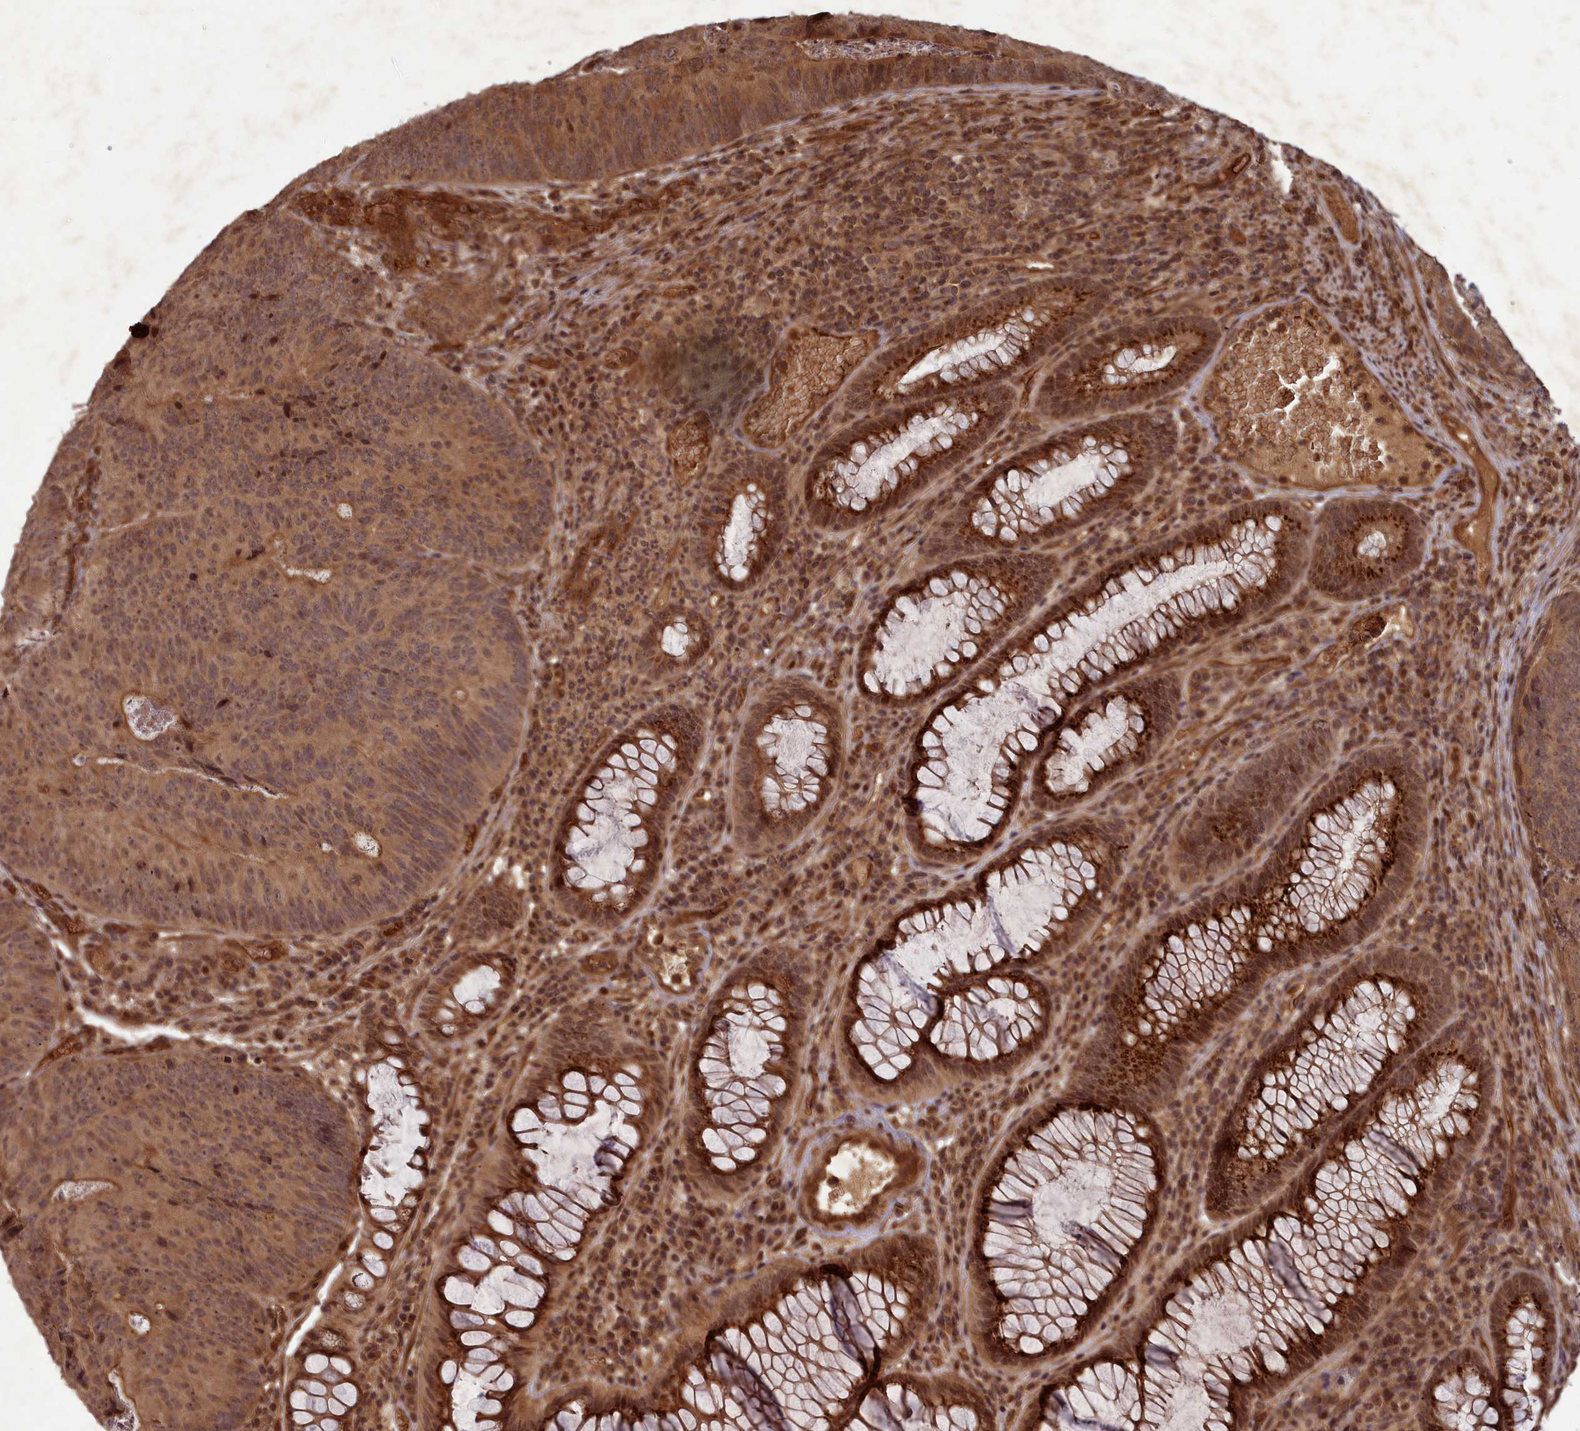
{"staining": {"intensity": "moderate", "quantity": ">75%", "location": "cytoplasmic/membranous"}, "tissue": "colorectal cancer", "cell_type": "Tumor cells", "image_type": "cancer", "snomed": [{"axis": "morphology", "description": "Adenocarcinoma, NOS"}, {"axis": "topography", "description": "Colon"}], "caption": "A brown stain highlights moderate cytoplasmic/membranous expression of a protein in human colorectal cancer tumor cells.", "gene": "SRMS", "patient": {"sex": "female", "age": 67}}